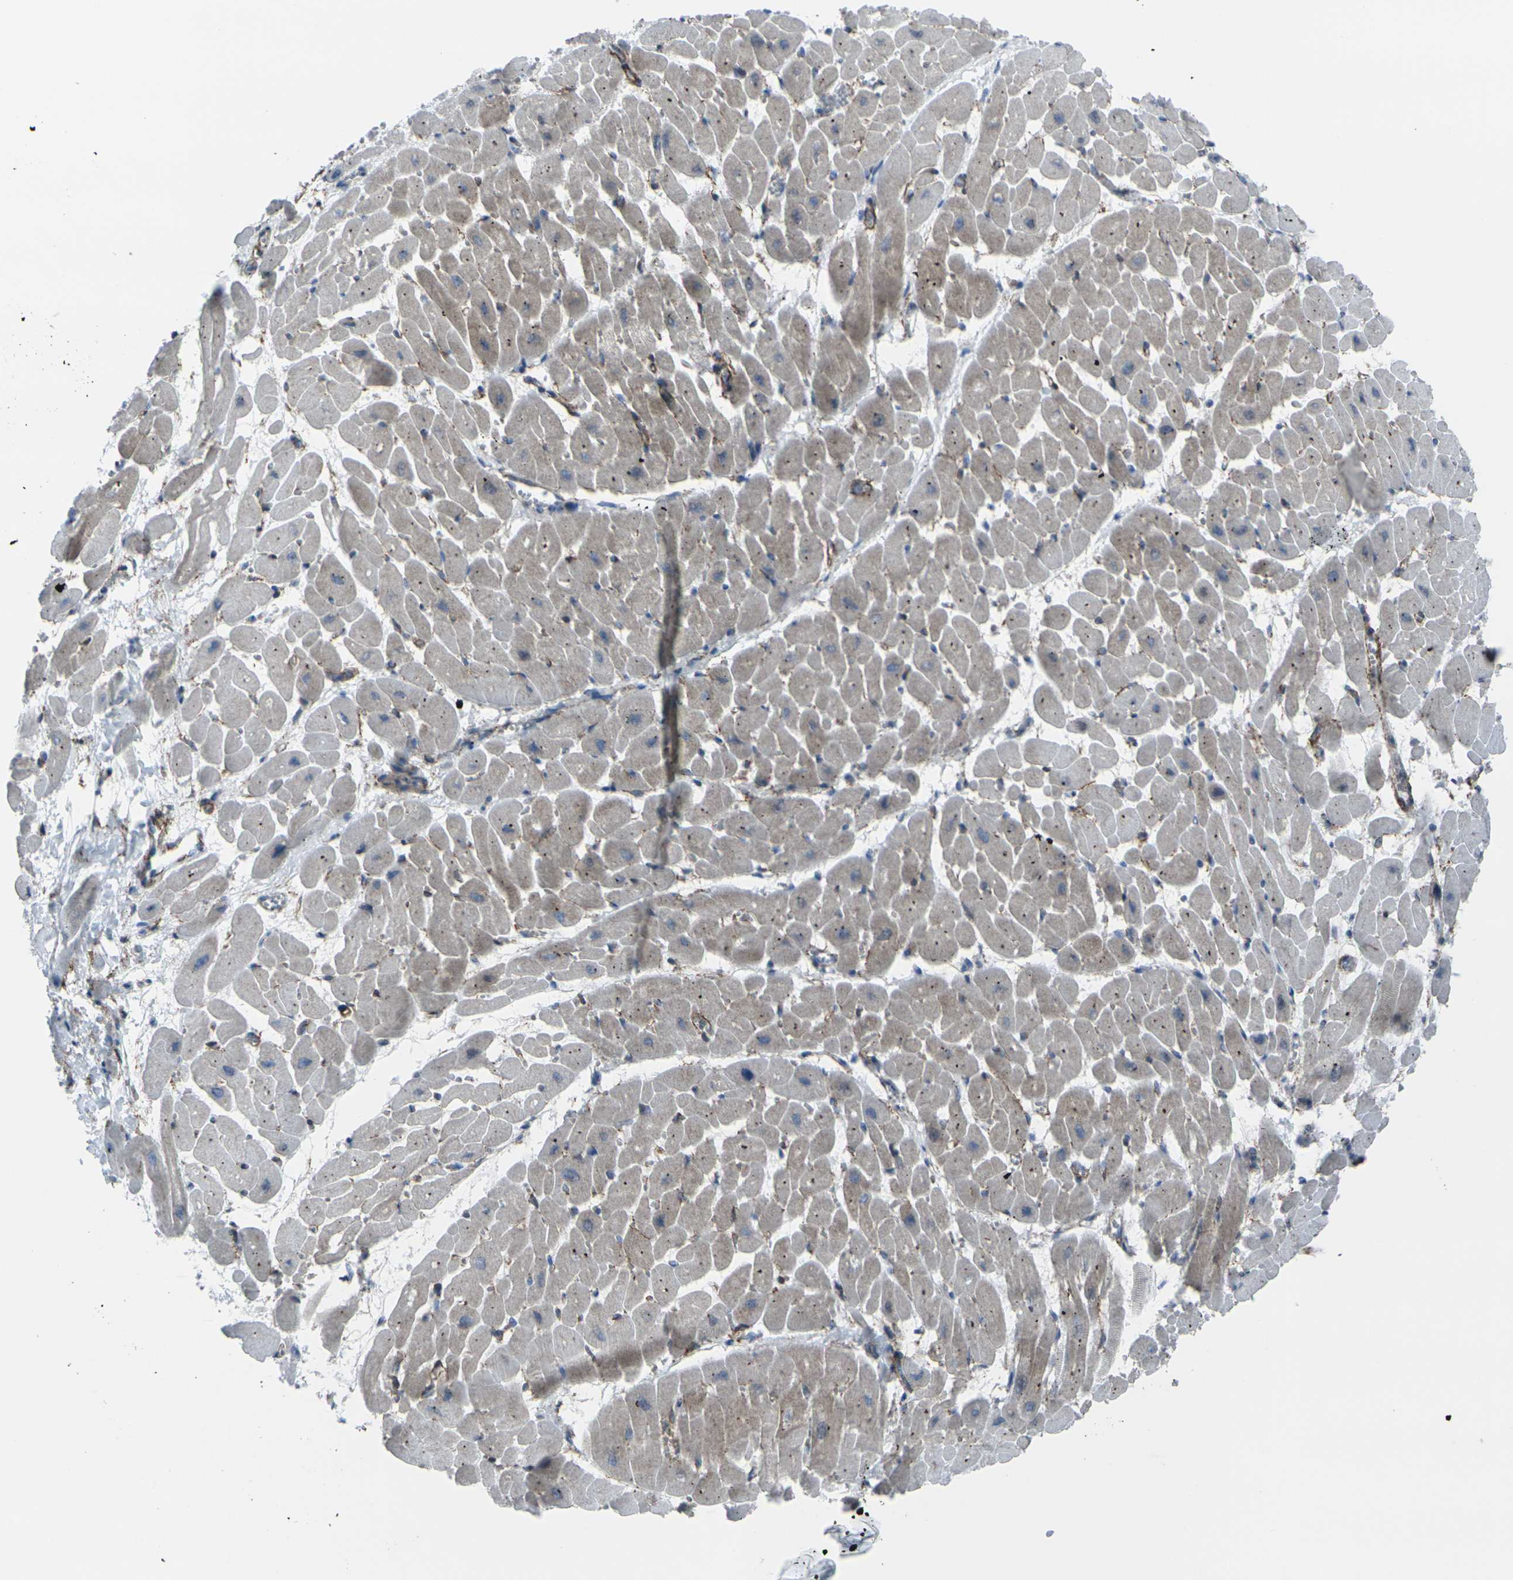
{"staining": {"intensity": "weak", "quantity": "25%-75%", "location": "cytoplasmic/membranous"}, "tissue": "heart muscle", "cell_type": "Cardiomyocytes", "image_type": "normal", "snomed": [{"axis": "morphology", "description": "Normal tissue, NOS"}, {"axis": "topography", "description": "Heart"}], "caption": "Protein positivity by immunohistochemistry reveals weak cytoplasmic/membranous staining in about 25%-75% of cardiomyocytes in unremarkable heart muscle. Immunohistochemistry stains the protein of interest in brown and the nuclei are stained blue.", "gene": "CDH11", "patient": {"sex": "male", "age": 45}}